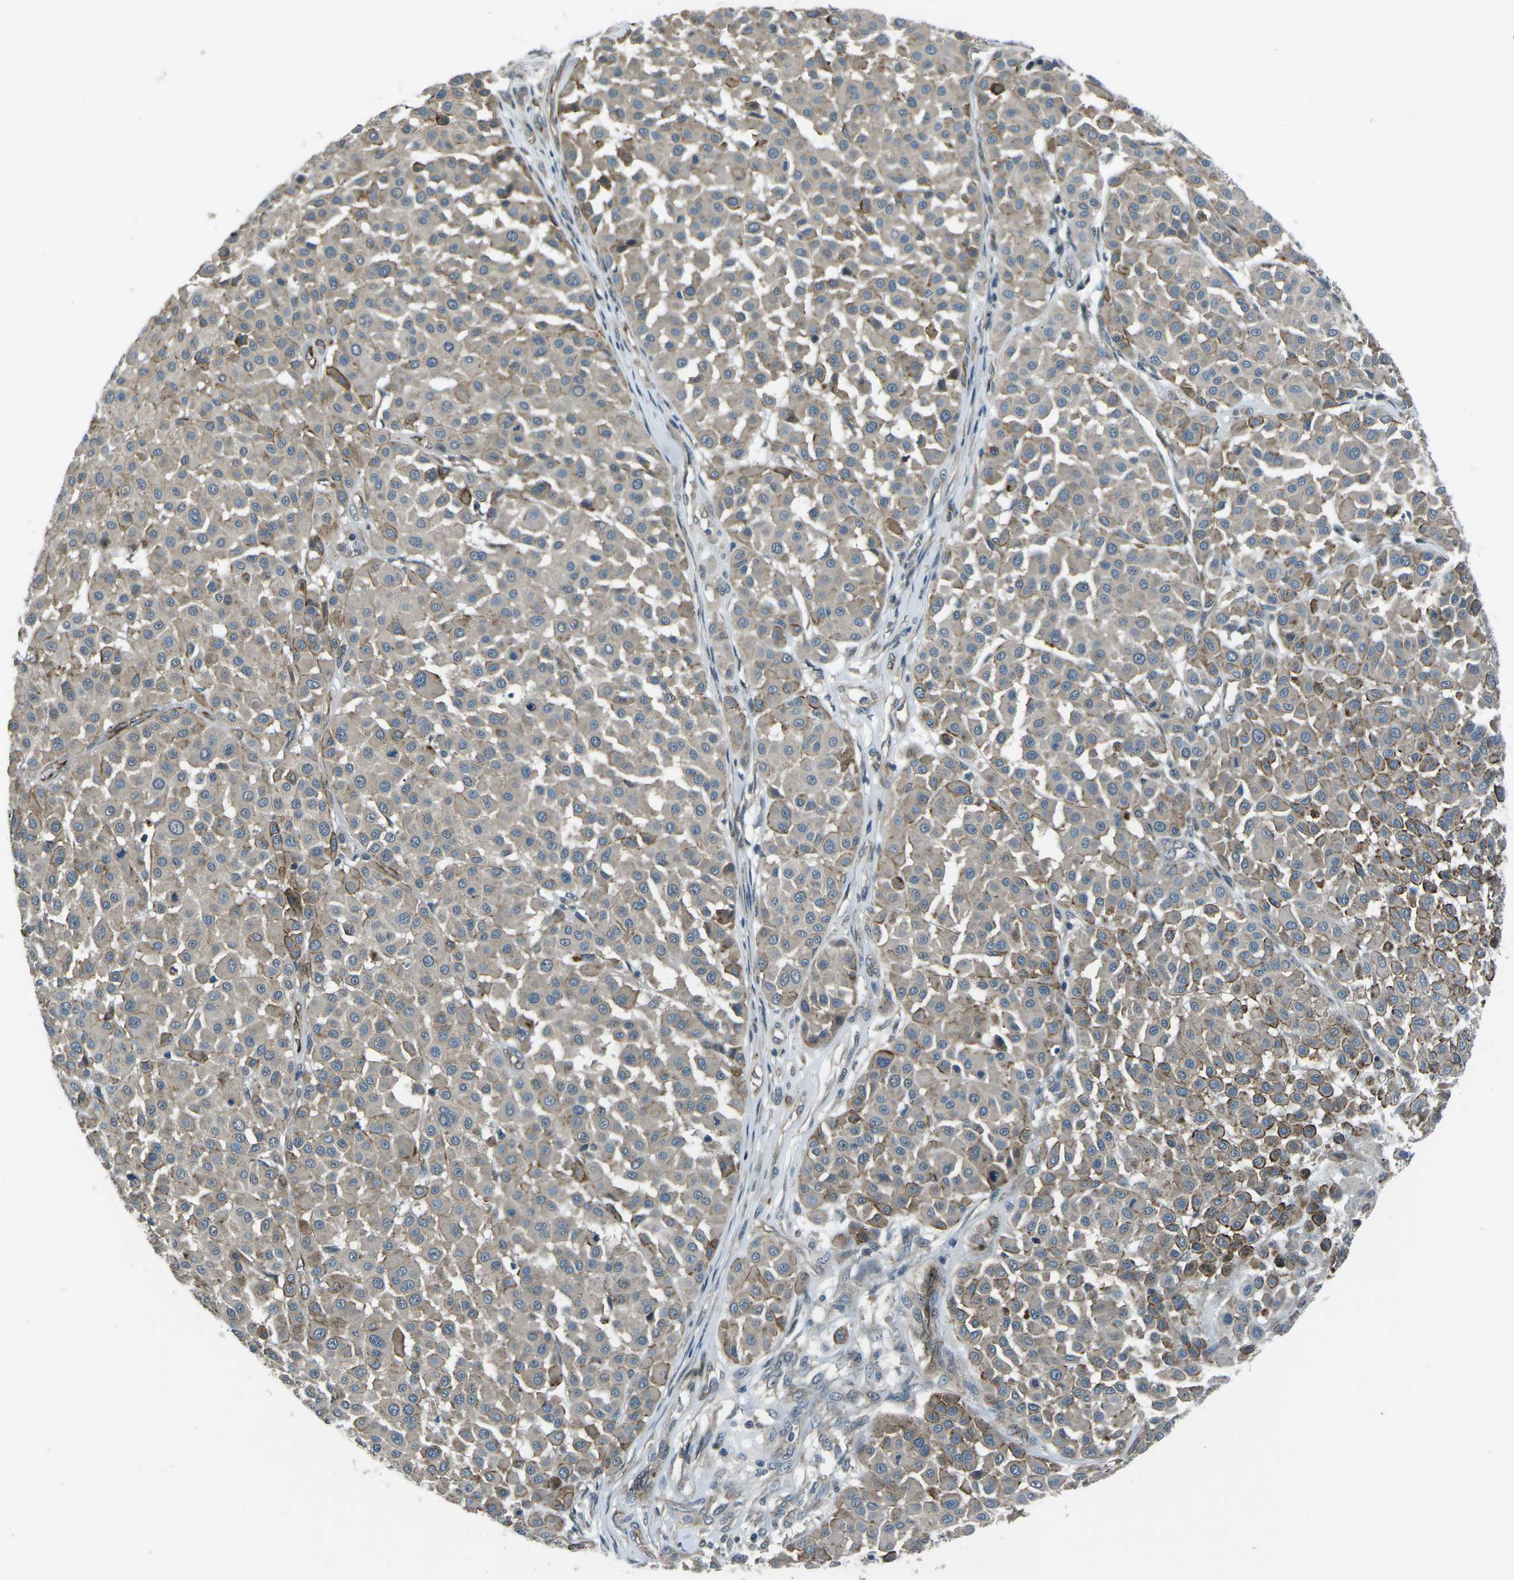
{"staining": {"intensity": "weak", "quantity": "25%-75%", "location": "cytoplasmic/membranous"}, "tissue": "melanoma", "cell_type": "Tumor cells", "image_type": "cancer", "snomed": [{"axis": "morphology", "description": "Malignant melanoma, Metastatic site"}, {"axis": "topography", "description": "Soft tissue"}], "caption": "An image of human malignant melanoma (metastatic site) stained for a protein shows weak cytoplasmic/membranous brown staining in tumor cells.", "gene": "AFAP1", "patient": {"sex": "male", "age": 41}}